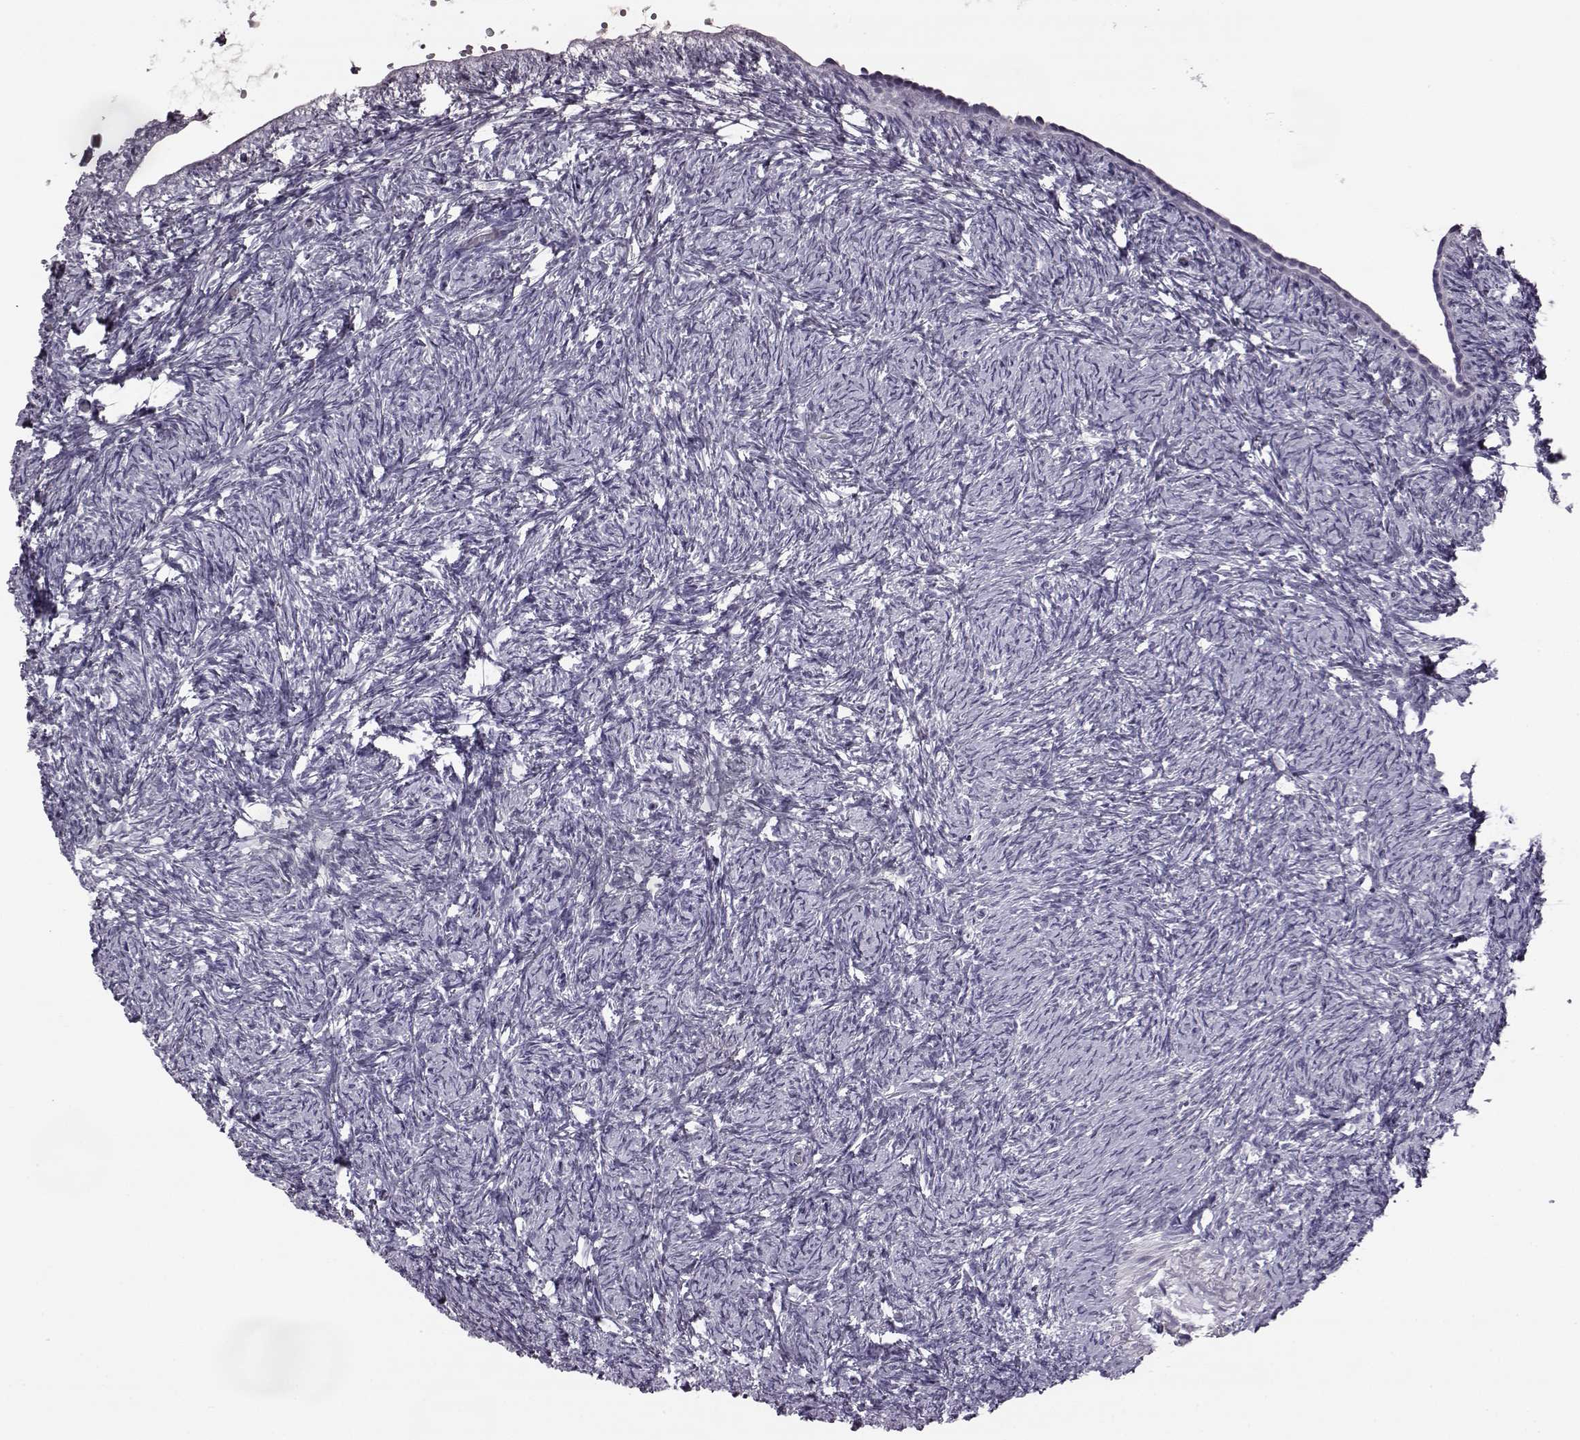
{"staining": {"intensity": "negative", "quantity": "none", "location": "none"}, "tissue": "ovary", "cell_type": "Follicle cells", "image_type": "normal", "snomed": [{"axis": "morphology", "description": "Normal tissue, NOS"}, {"axis": "topography", "description": "Ovary"}], "caption": "This photomicrograph is of normal ovary stained with immunohistochemistry (IHC) to label a protein in brown with the nuclei are counter-stained blue. There is no staining in follicle cells. (Stains: DAB immunohistochemistry (IHC) with hematoxylin counter stain, Microscopy: brightfield microscopy at high magnification).", "gene": "ODAD4", "patient": {"sex": "female", "age": 39}}